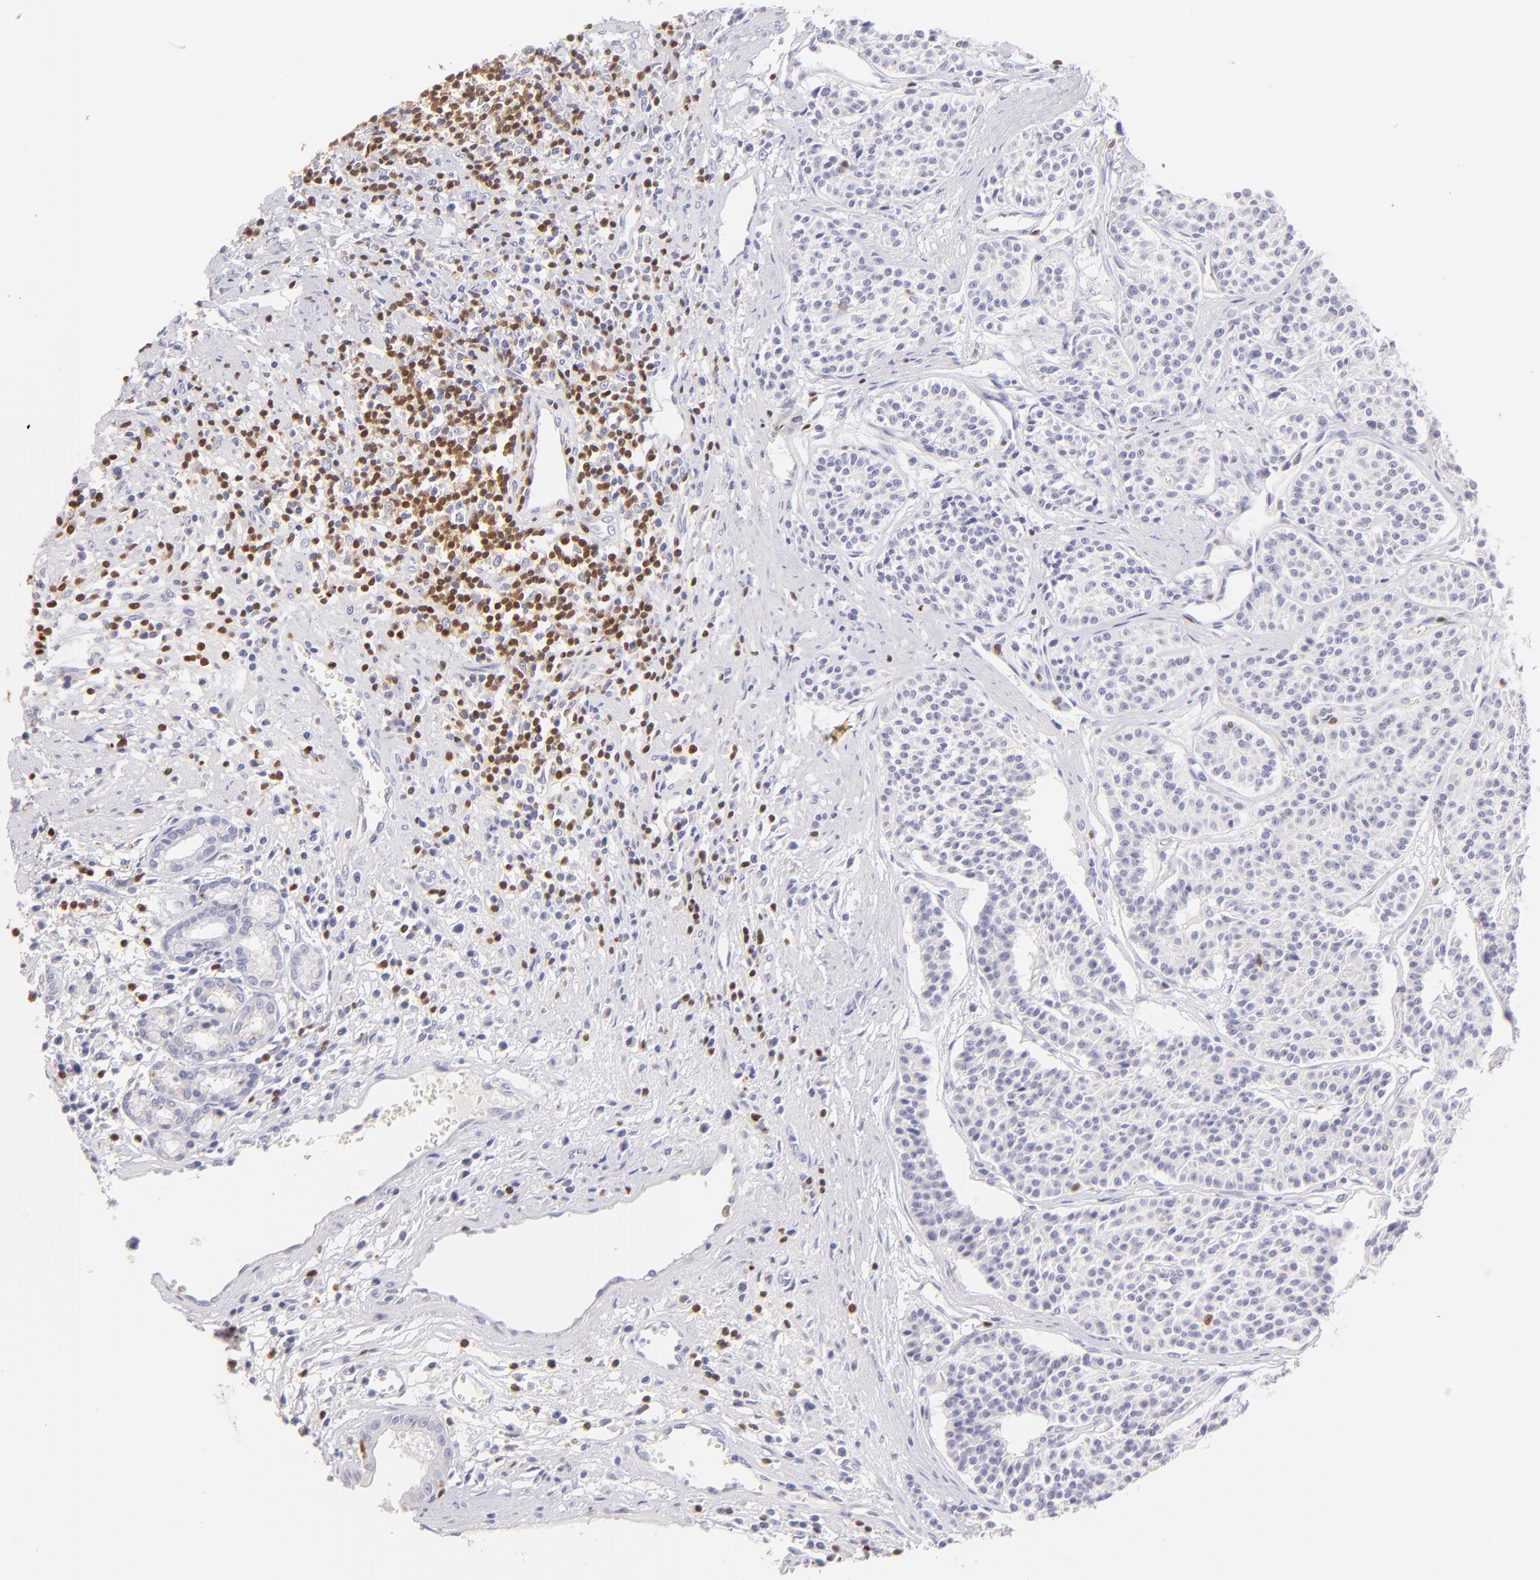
{"staining": {"intensity": "negative", "quantity": "none", "location": "none"}, "tissue": "carcinoid", "cell_type": "Tumor cells", "image_type": "cancer", "snomed": [{"axis": "morphology", "description": "Carcinoid, malignant, NOS"}, {"axis": "topography", "description": "Stomach"}], "caption": "DAB (3,3'-diaminobenzidine) immunohistochemical staining of human carcinoid displays no significant positivity in tumor cells.", "gene": "ZAP70", "patient": {"sex": "female", "age": 76}}